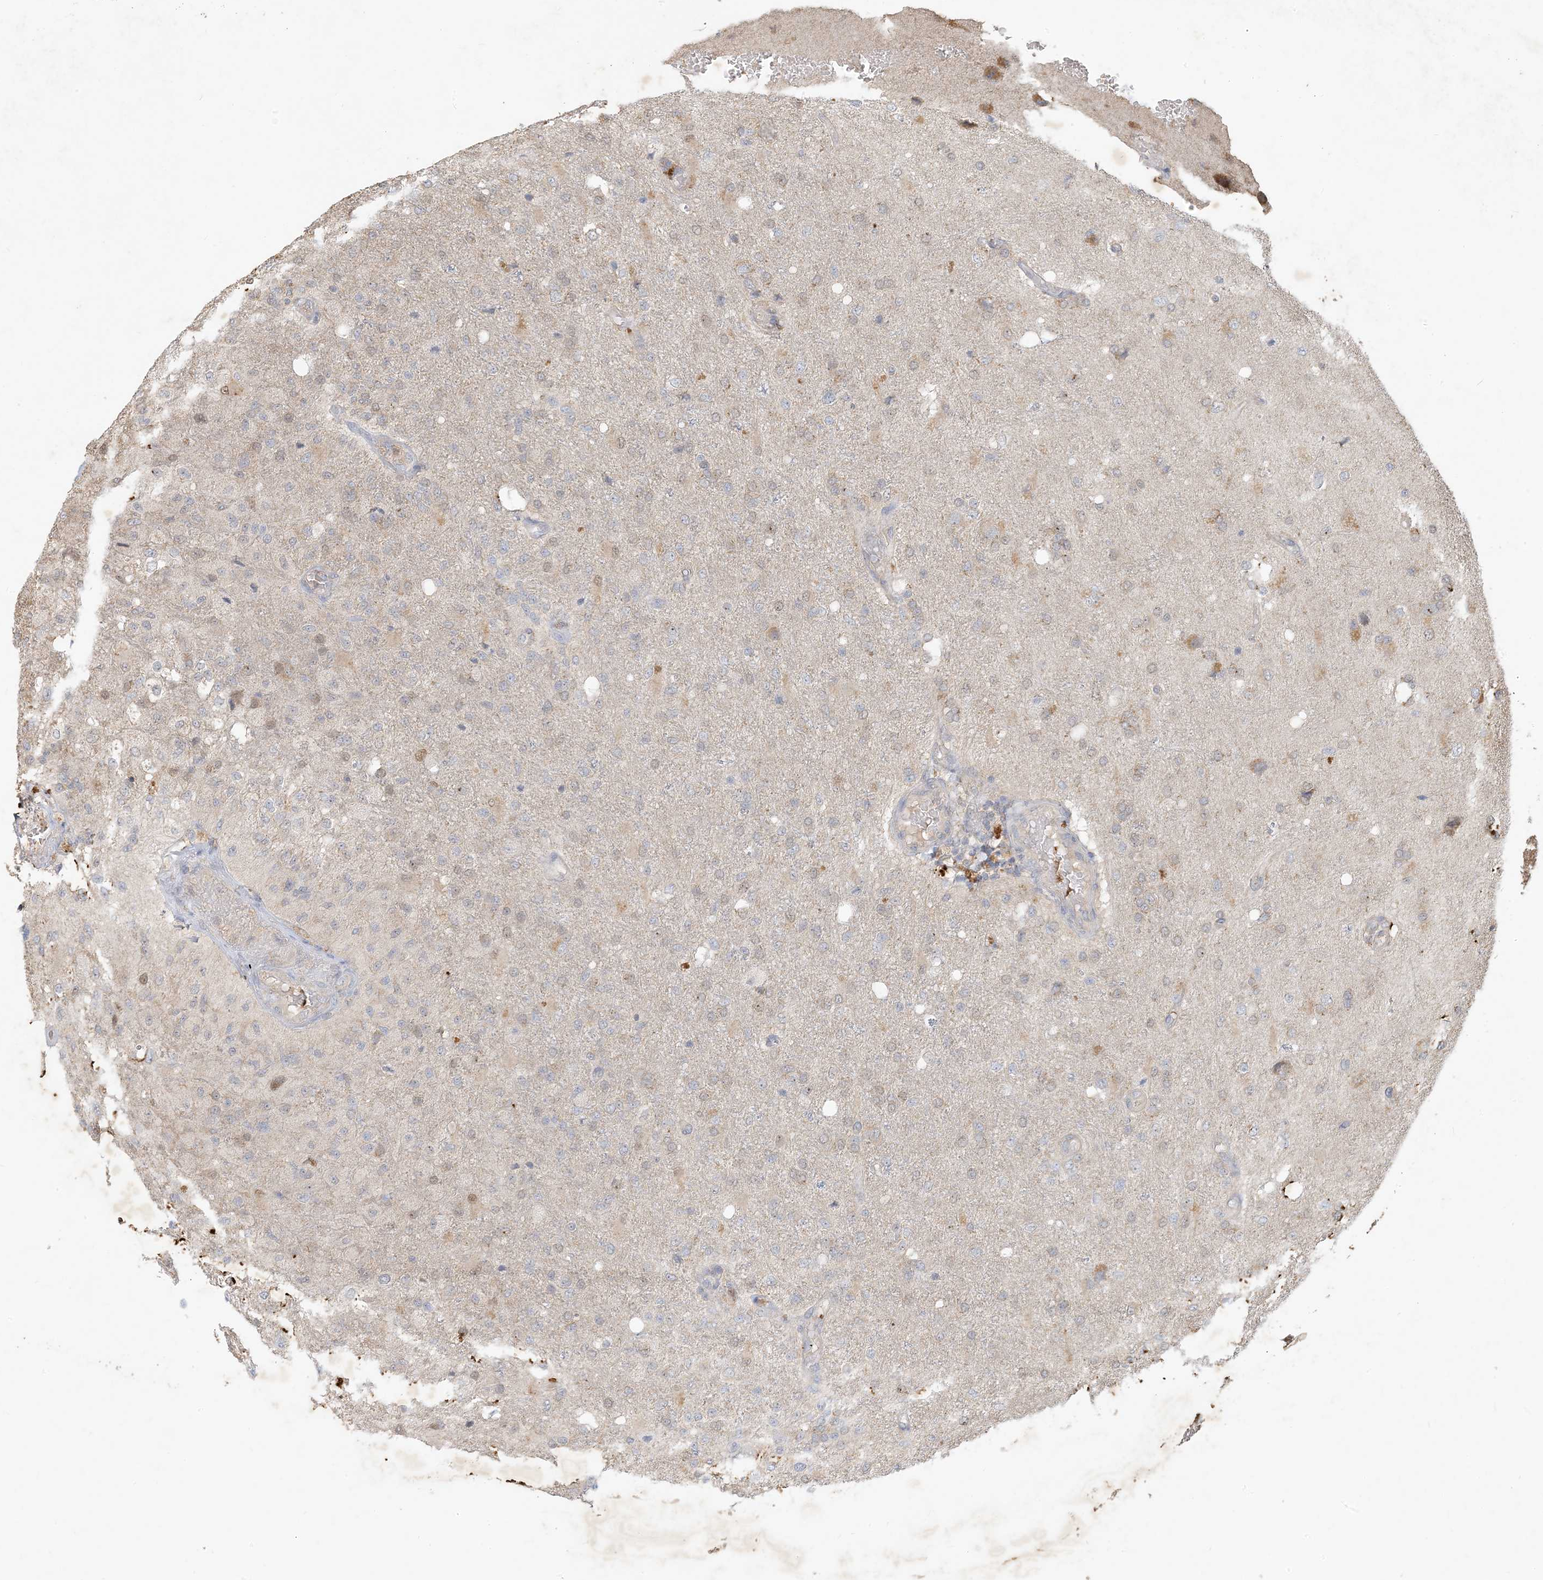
{"staining": {"intensity": "weak", "quantity": "<25%", "location": "cytoplasmic/membranous,nuclear"}, "tissue": "glioma", "cell_type": "Tumor cells", "image_type": "cancer", "snomed": [{"axis": "morphology", "description": "Normal tissue, NOS"}, {"axis": "morphology", "description": "Glioma, malignant, High grade"}, {"axis": "topography", "description": "Cerebral cortex"}], "caption": "High power microscopy image of an IHC photomicrograph of glioma, revealing no significant expression in tumor cells.", "gene": "MCOLN1", "patient": {"sex": "male", "age": 77}}